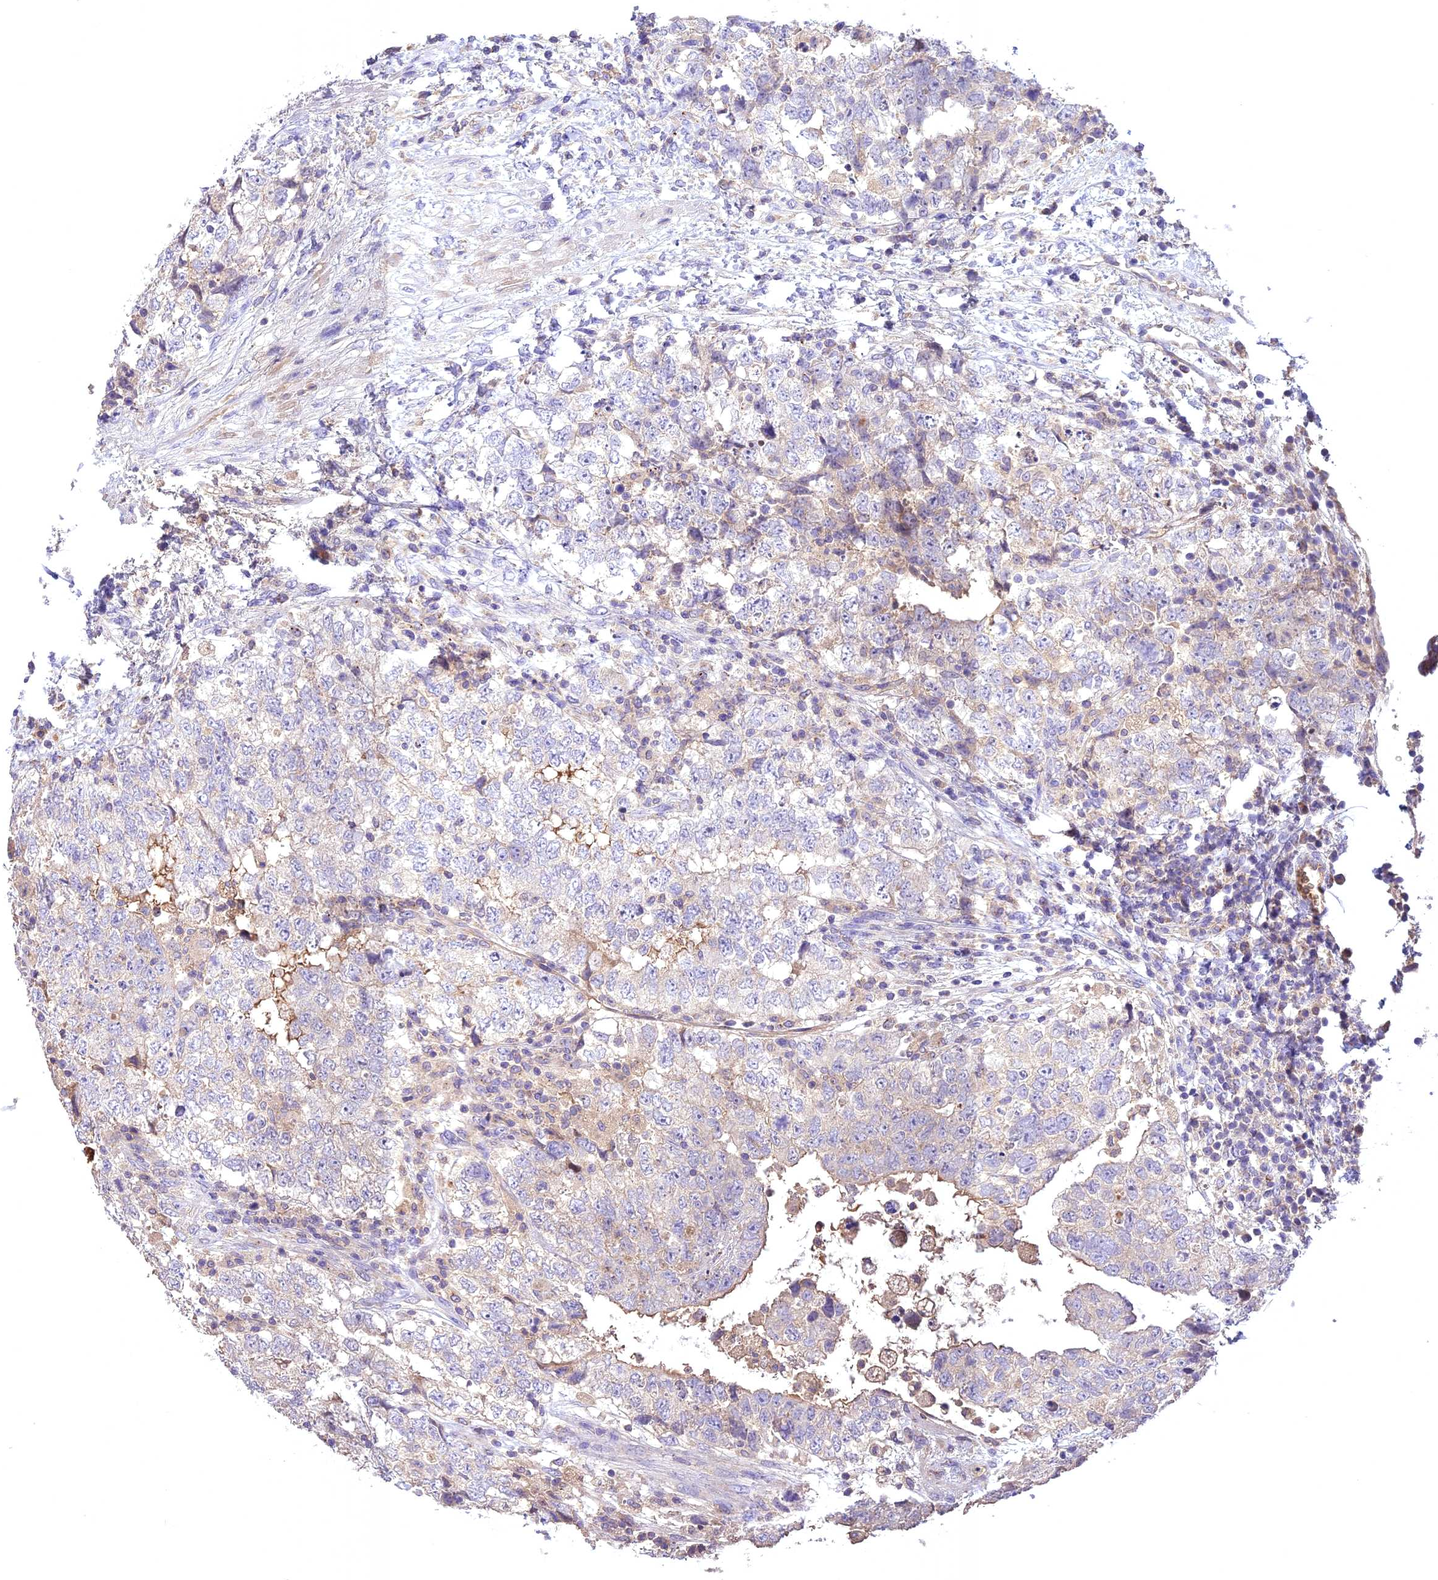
{"staining": {"intensity": "negative", "quantity": "none", "location": "none"}, "tissue": "testis cancer", "cell_type": "Tumor cells", "image_type": "cancer", "snomed": [{"axis": "morphology", "description": "Carcinoma, Embryonal, NOS"}, {"axis": "topography", "description": "Testis"}], "caption": "Immunohistochemical staining of testis cancer (embryonal carcinoma) displays no significant positivity in tumor cells.", "gene": "NUDT8", "patient": {"sex": "male", "age": 37}}